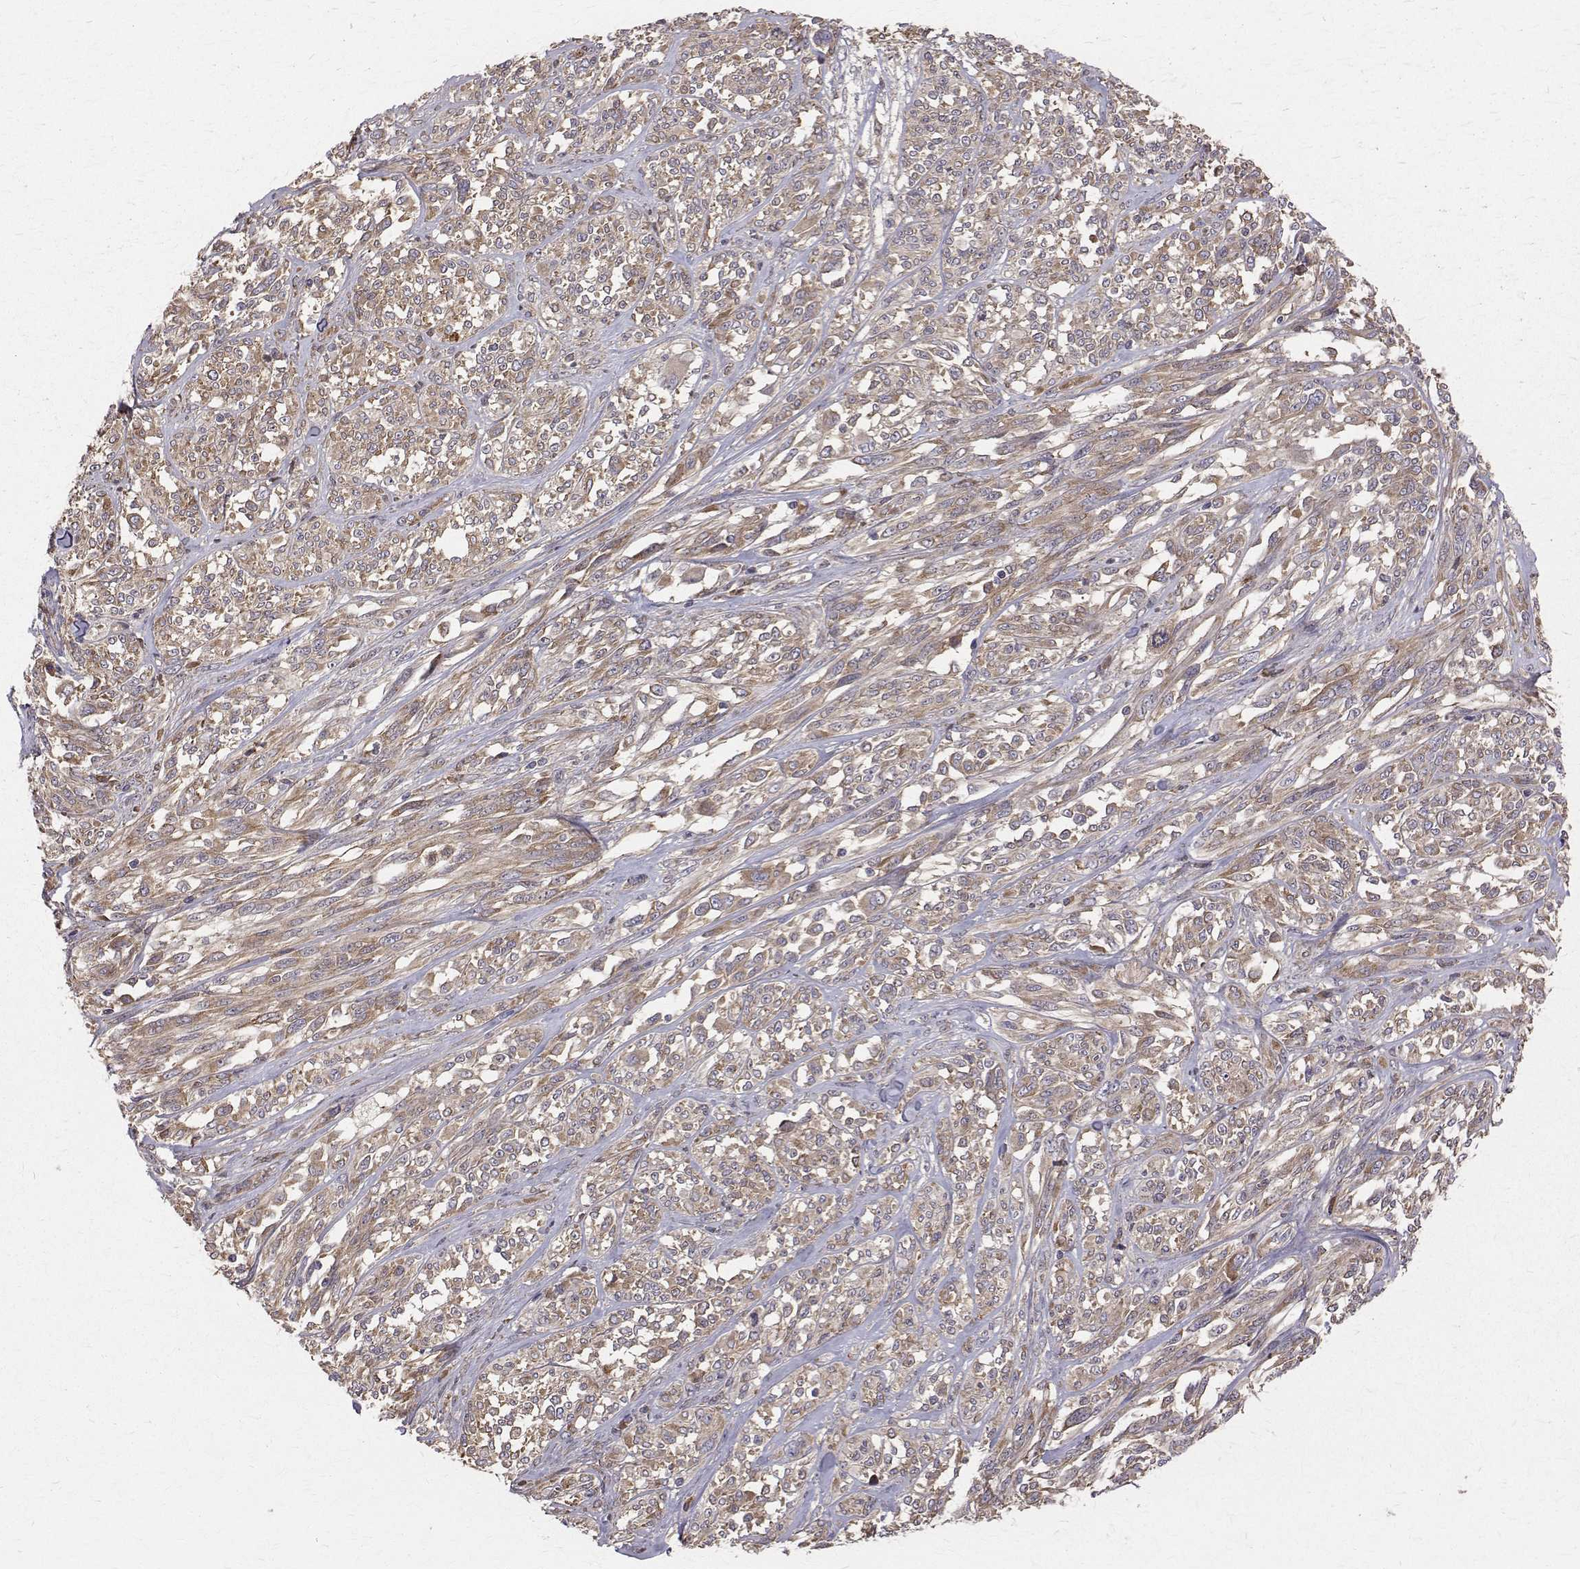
{"staining": {"intensity": "weak", "quantity": ">75%", "location": "cytoplasmic/membranous"}, "tissue": "melanoma", "cell_type": "Tumor cells", "image_type": "cancer", "snomed": [{"axis": "morphology", "description": "Malignant melanoma, NOS"}, {"axis": "topography", "description": "Skin"}], "caption": "Immunohistochemical staining of melanoma reveals weak cytoplasmic/membranous protein staining in about >75% of tumor cells.", "gene": "FARSB", "patient": {"sex": "female", "age": 91}}